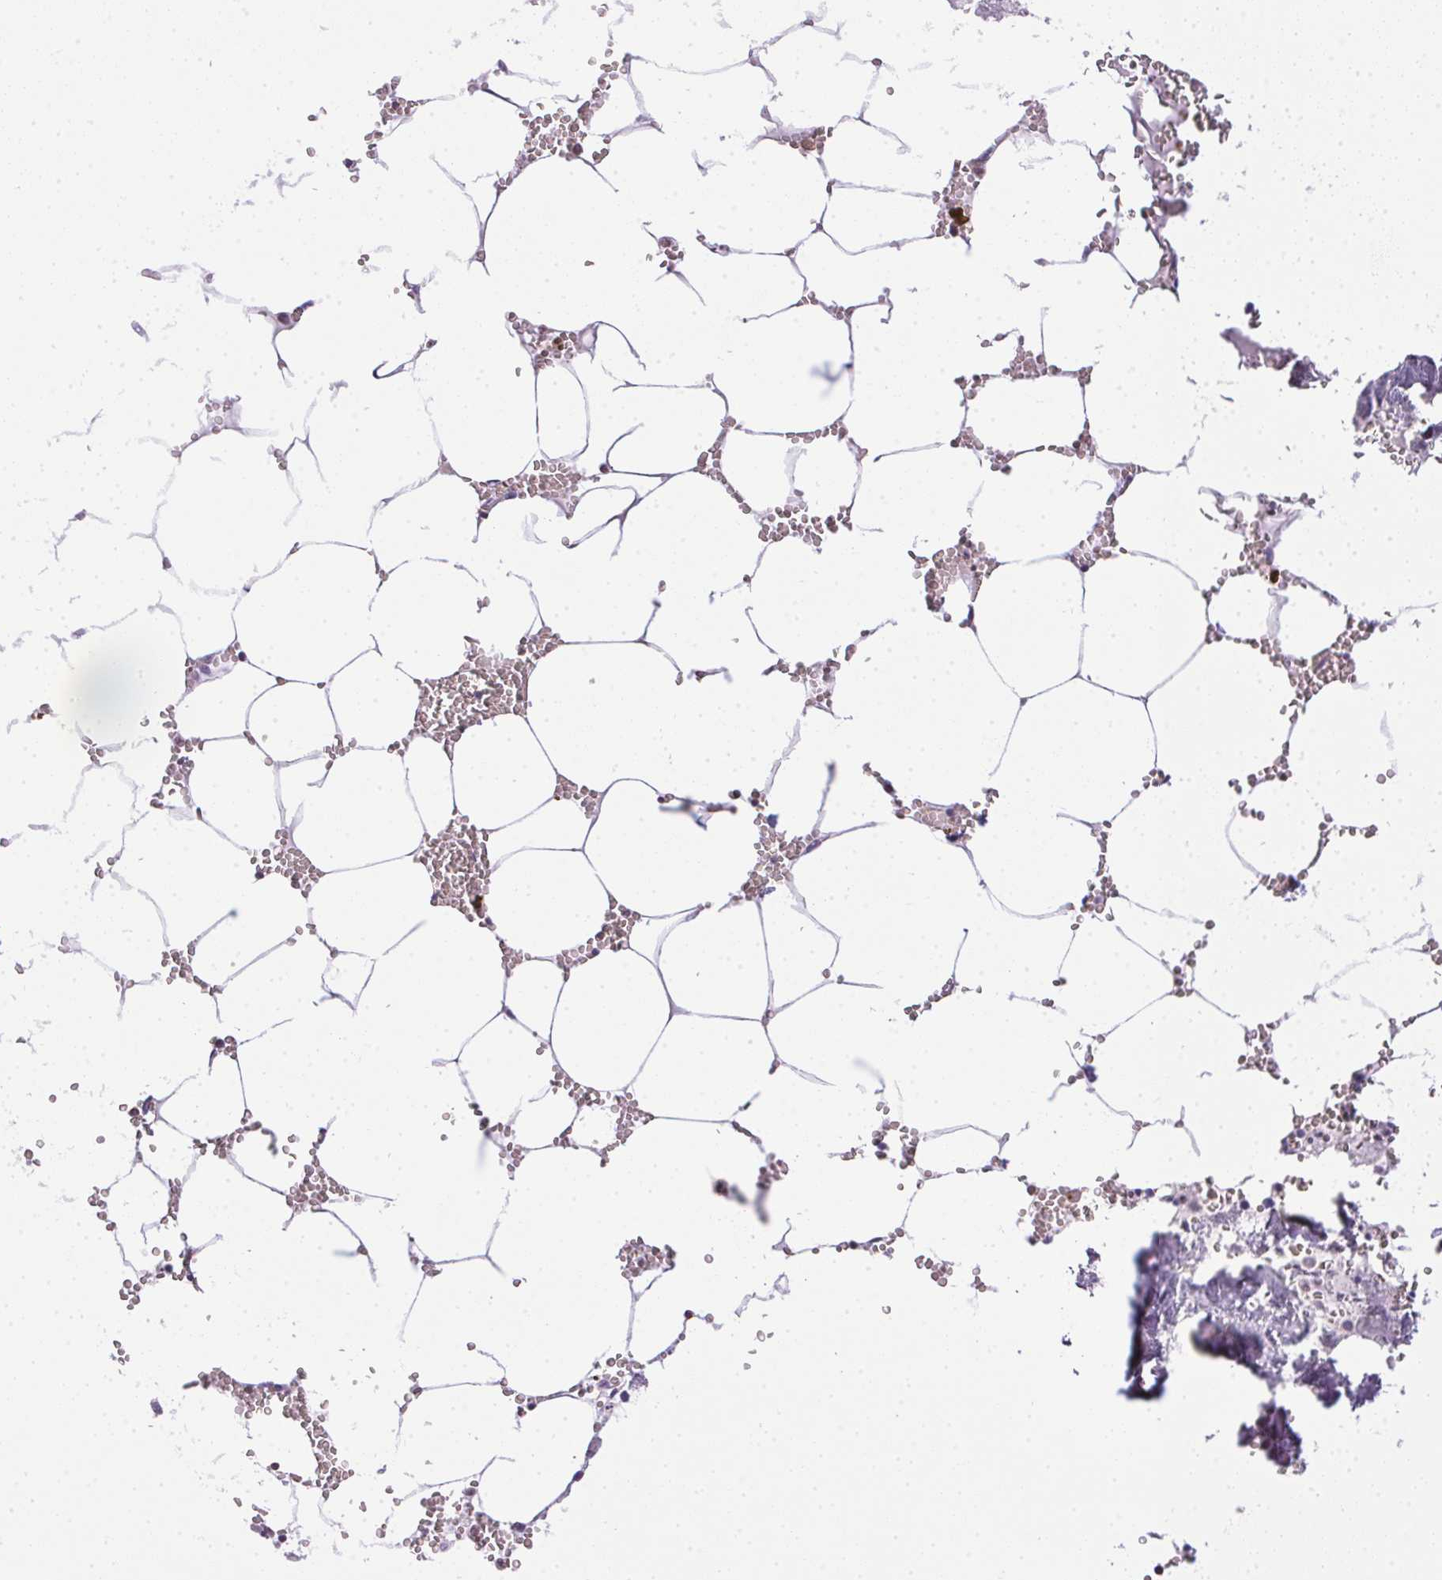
{"staining": {"intensity": "negative", "quantity": "none", "location": "none"}, "tissue": "bone marrow", "cell_type": "Hematopoietic cells", "image_type": "normal", "snomed": [{"axis": "morphology", "description": "Normal tissue, NOS"}, {"axis": "topography", "description": "Bone marrow"}], "caption": "Immunohistochemistry (IHC) image of unremarkable bone marrow stained for a protein (brown), which reveals no staining in hematopoietic cells.", "gene": "PRL", "patient": {"sex": "male", "age": 54}}